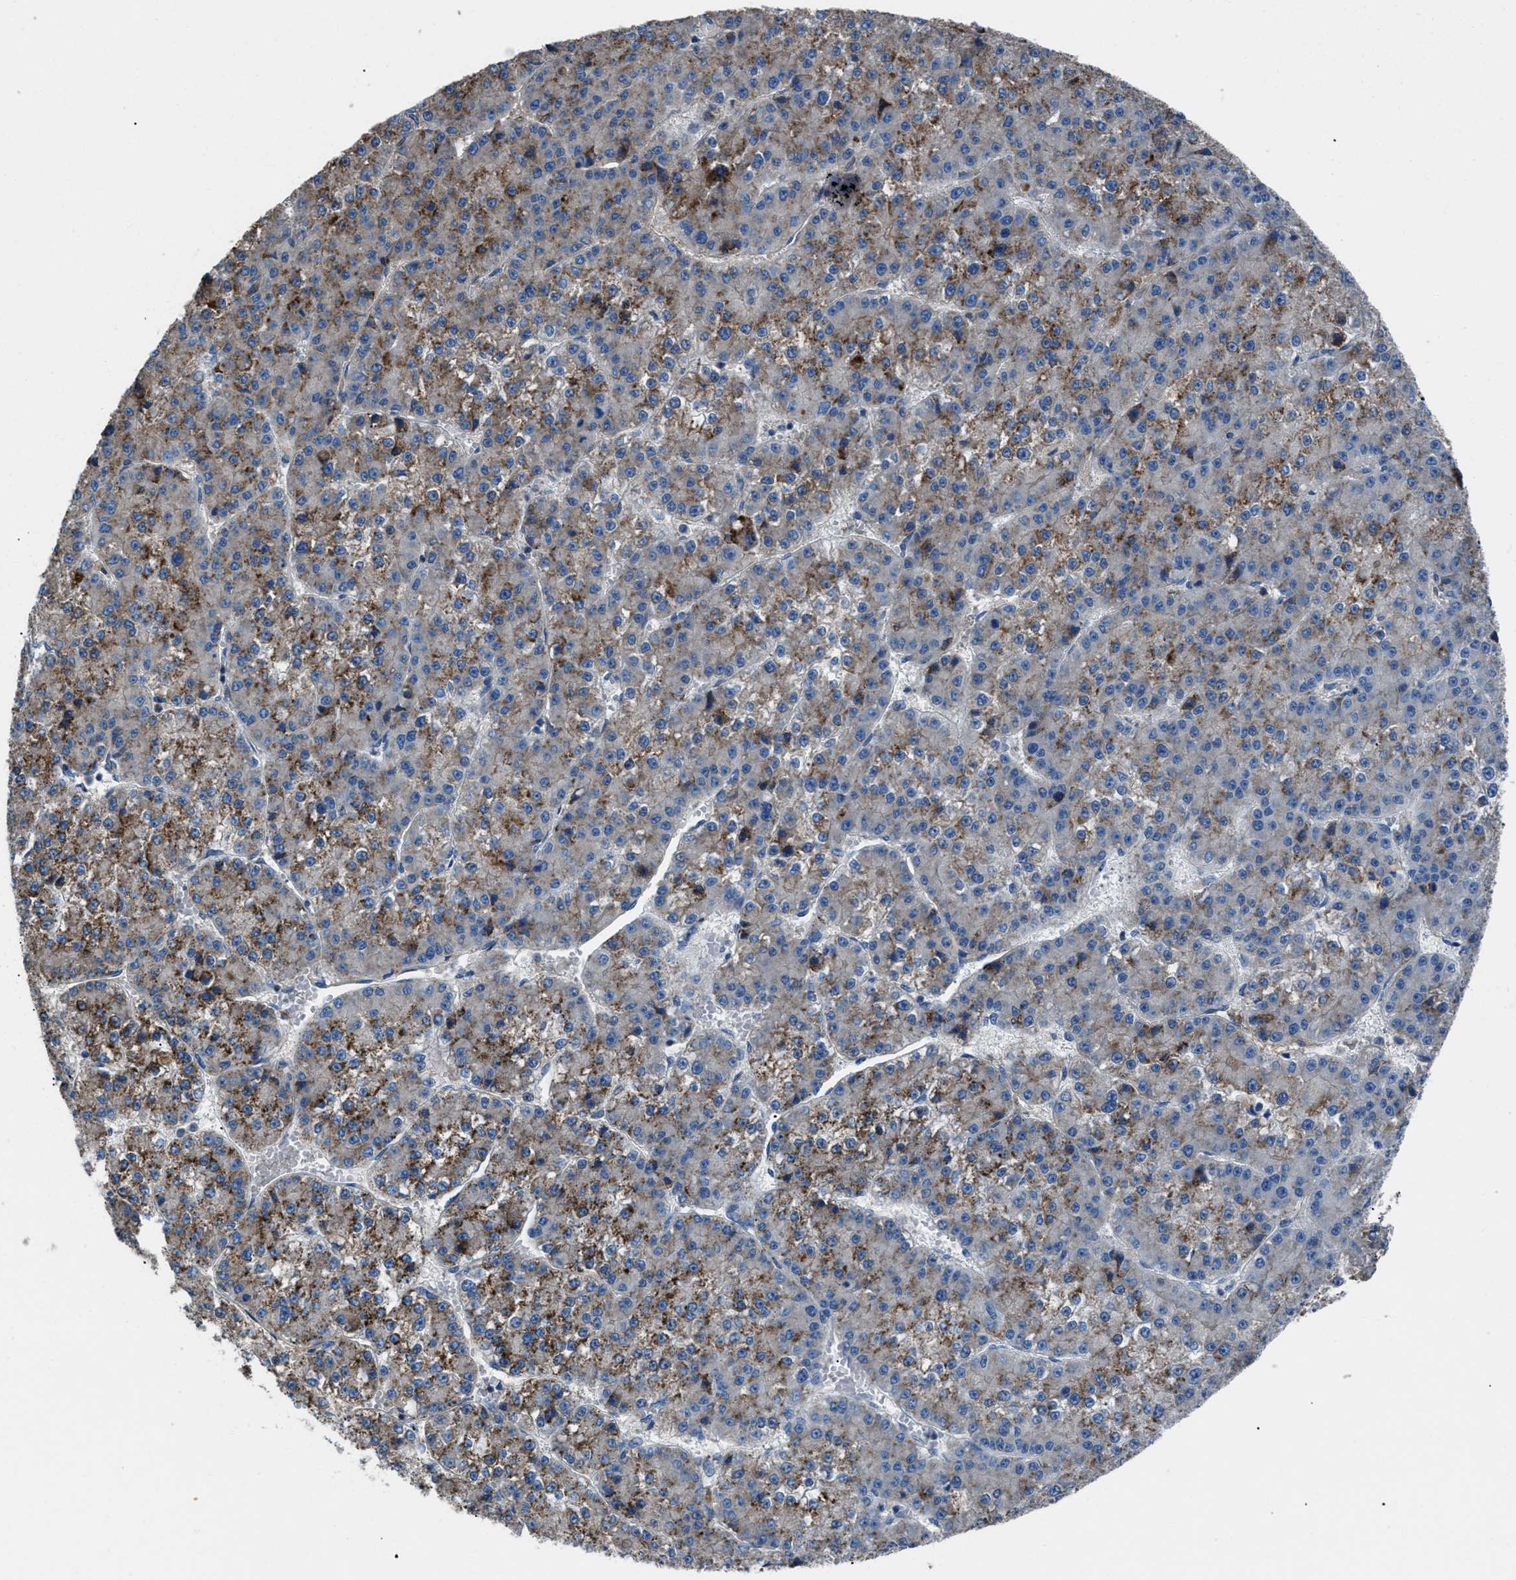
{"staining": {"intensity": "moderate", "quantity": "25%-75%", "location": "cytoplasmic/membranous"}, "tissue": "liver cancer", "cell_type": "Tumor cells", "image_type": "cancer", "snomed": [{"axis": "morphology", "description": "Carcinoma, Hepatocellular, NOS"}, {"axis": "topography", "description": "Liver"}], "caption": "The histopathology image reveals a brown stain indicating the presence of a protein in the cytoplasmic/membranous of tumor cells in liver cancer (hepatocellular carcinoma).", "gene": "SGCZ", "patient": {"sex": "female", "age": 73}}